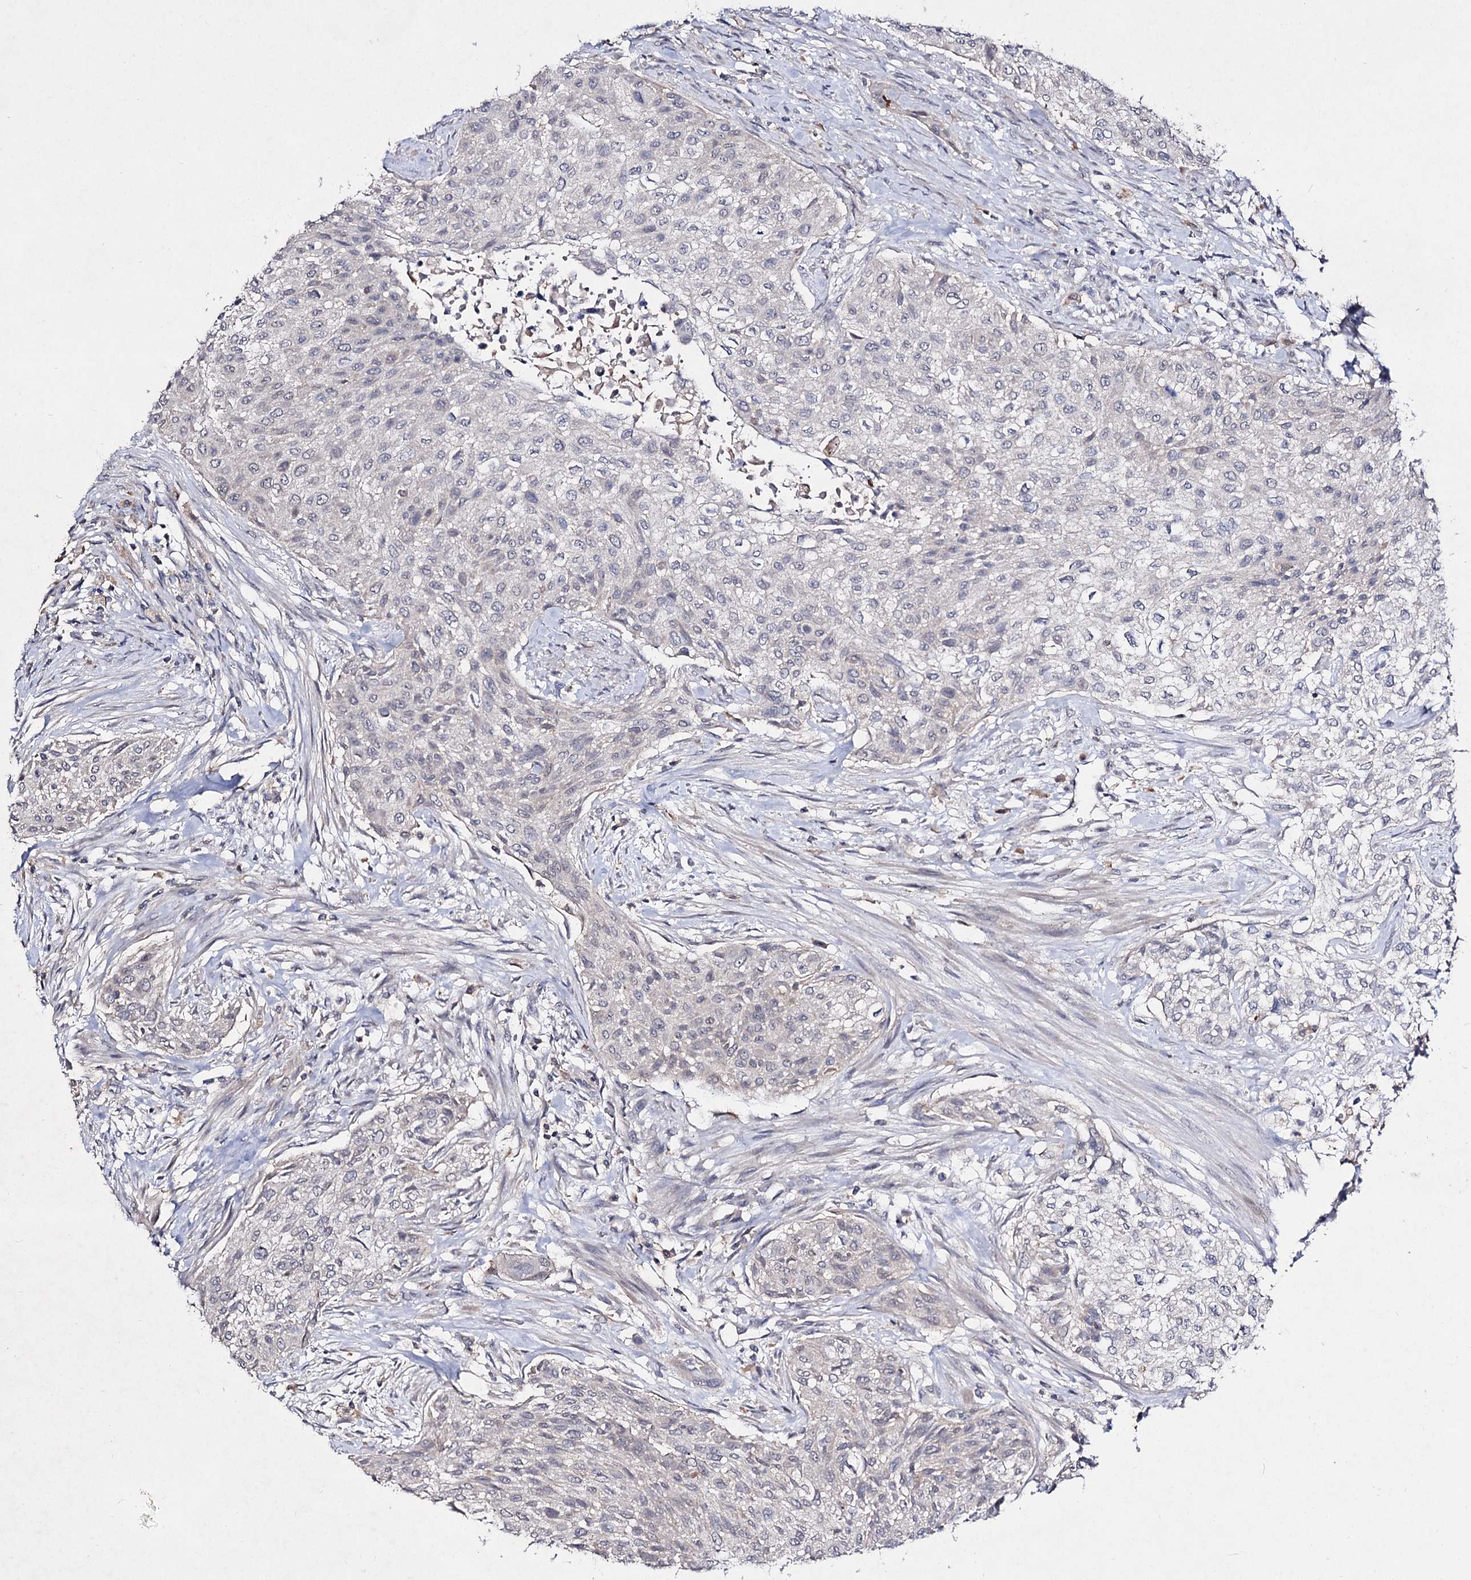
{"staining": {"intensity": "negative", "quantity": "none", "location": "none"}, "tissue": "urothelial cancer", "cell_type": "Tumor cells", "image_type": "cancer", "snomed": [{"axis": "morphology", "description": "Normal tissue, NOS"}, {"axis": "morphology", "description": "Urothelial carcinoma, NOS"}, {"axis": "topography", "description": "Urinary bladder"}, {"axis": "topography", "description": "Peripheral nerve tissue"}], "caption": "Human transitional cell carcinoma stained for a protein using IHC shows no staining in tumor cells.", "gene": "ACTR6", "patient": {"sex": "male", "age": 35}}